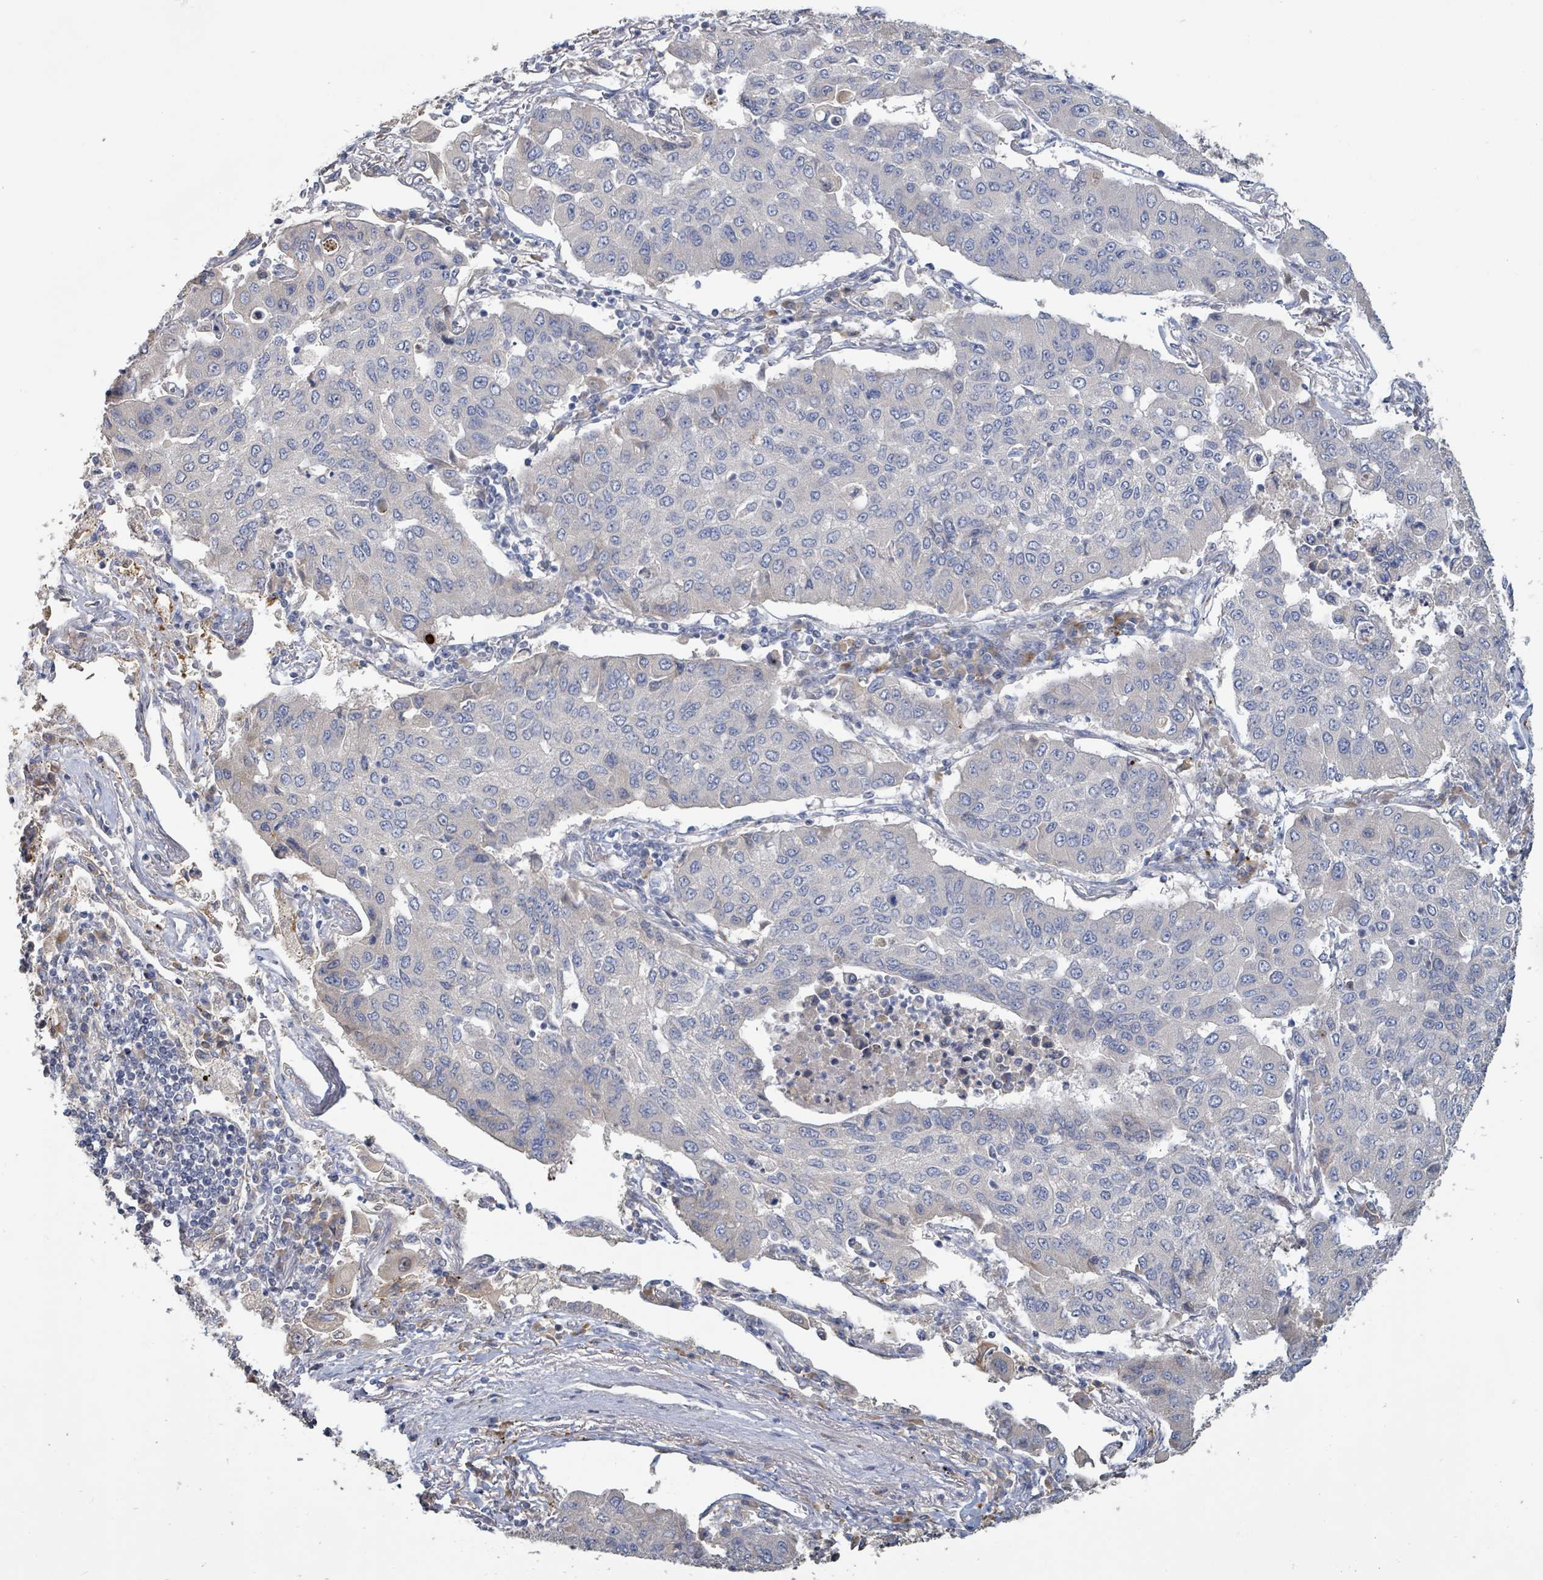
{"staining": {"intensity": "negative", "quantity": "none", "location": "none"}, "tissue": "lung cancer", "cell_type": "Tumor cells", "image_type": "cancer", "snomed": [{"axis": "morphology", "description": "Squamous cell carcinoma, NOS"}, {"axis": "topography", "description": "Lung"}], "caption": "Human lung cancer (squamous cell carcinoma) stained for a protein using IHC displays no staining in tumor cells.", "gene": "KCNS2", "patient": {"sex": "male", "age": 74}}